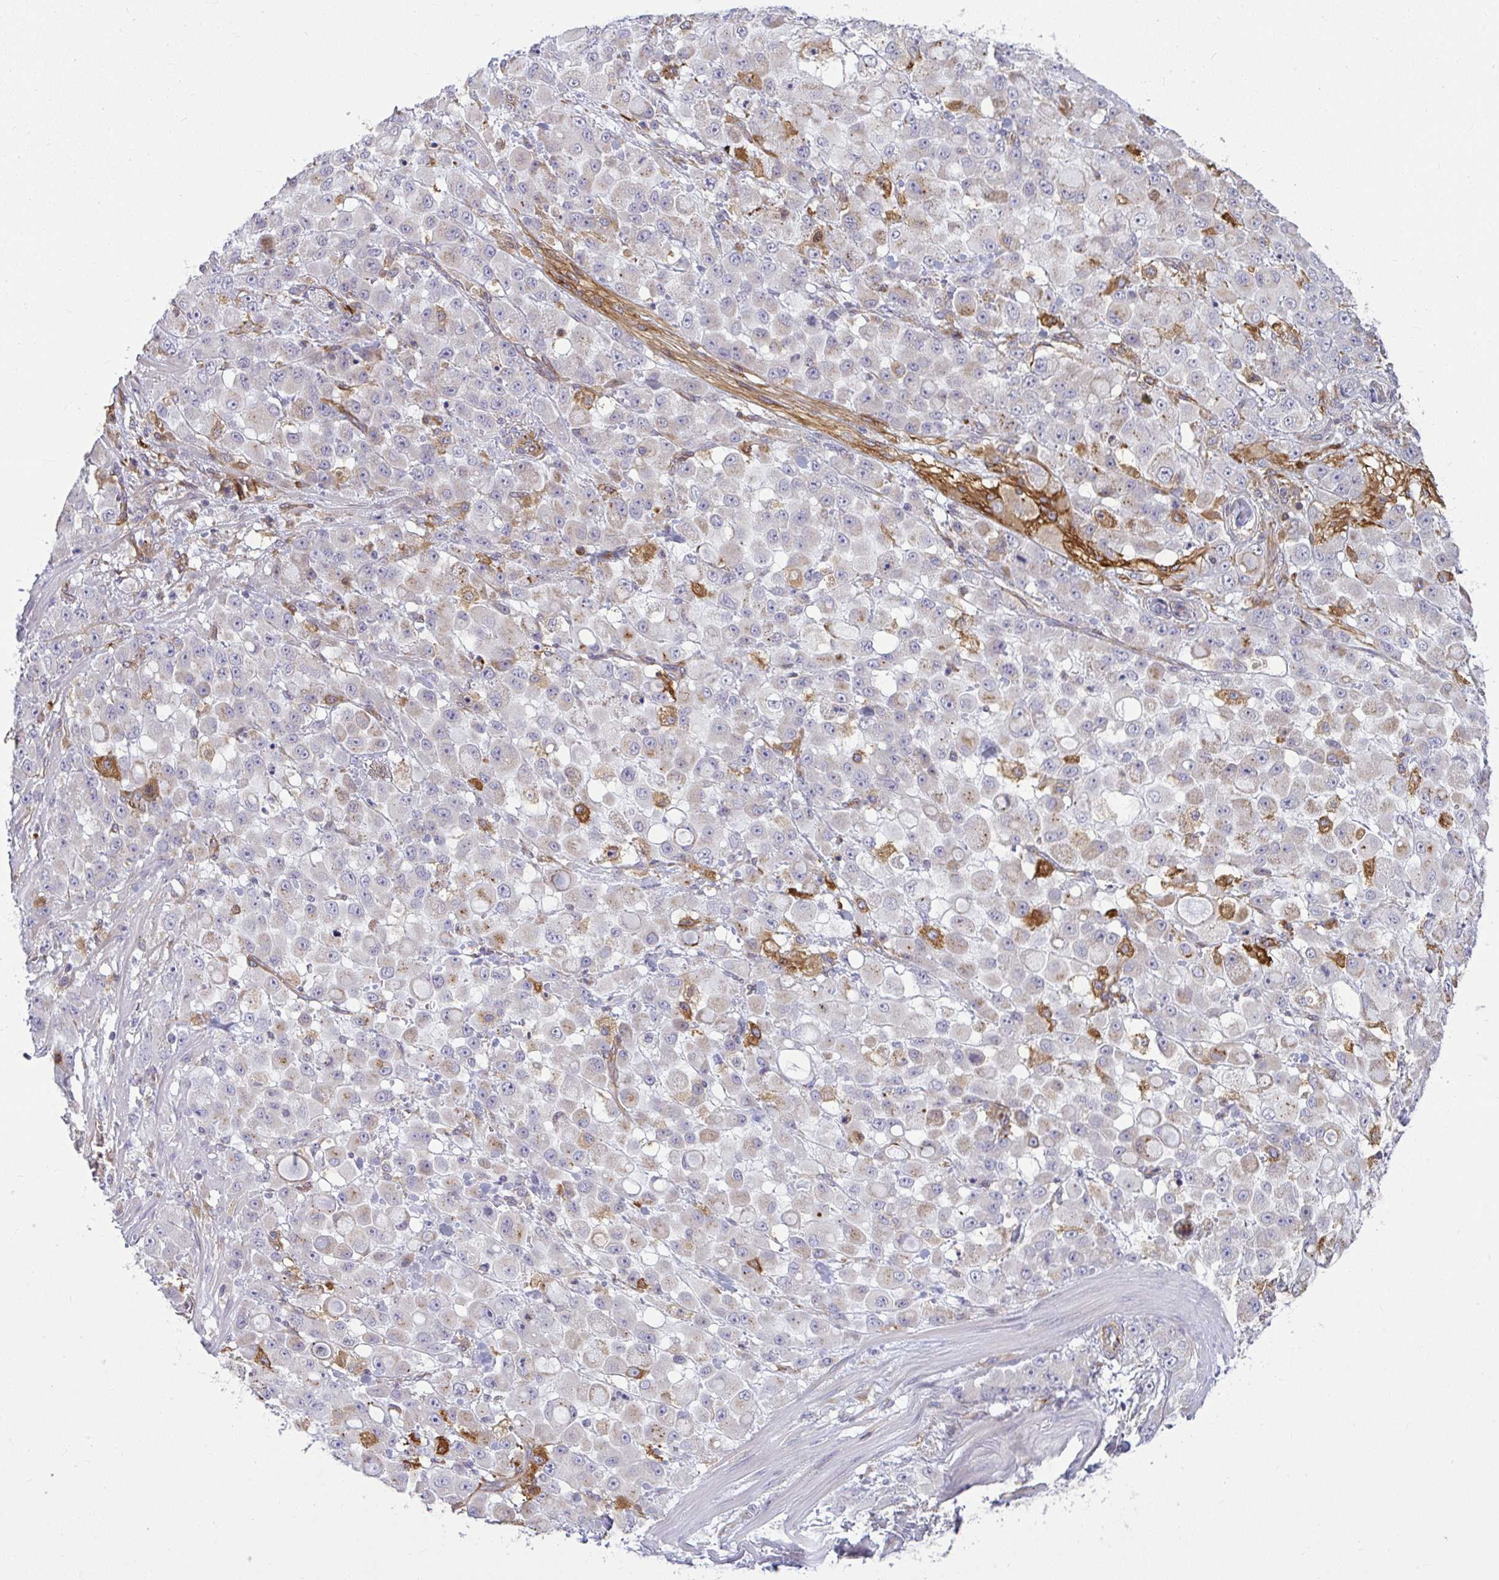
{"staining": {"intensity": "moderate", "quantity": "<25%", "location": "cytoplasmic/membranous"}, "tissue": "stomach cancer", "cell_type": "Tumor cells", "image_type": "cancer", "snomed": [{"axis": "morphology", "description": "Adenocarcinoma, NOS"}, {"axis": "topography", "description": "Stomach"}], "caption": "High-power microscopy captured an IHC photomicrograph of stomach cancer, revealing moderate cytoplasmic/membranous expression in approximately <25% of tumor cells.", "gene": "IFIT3", "patient": {"sex": "female", "age": 76}}